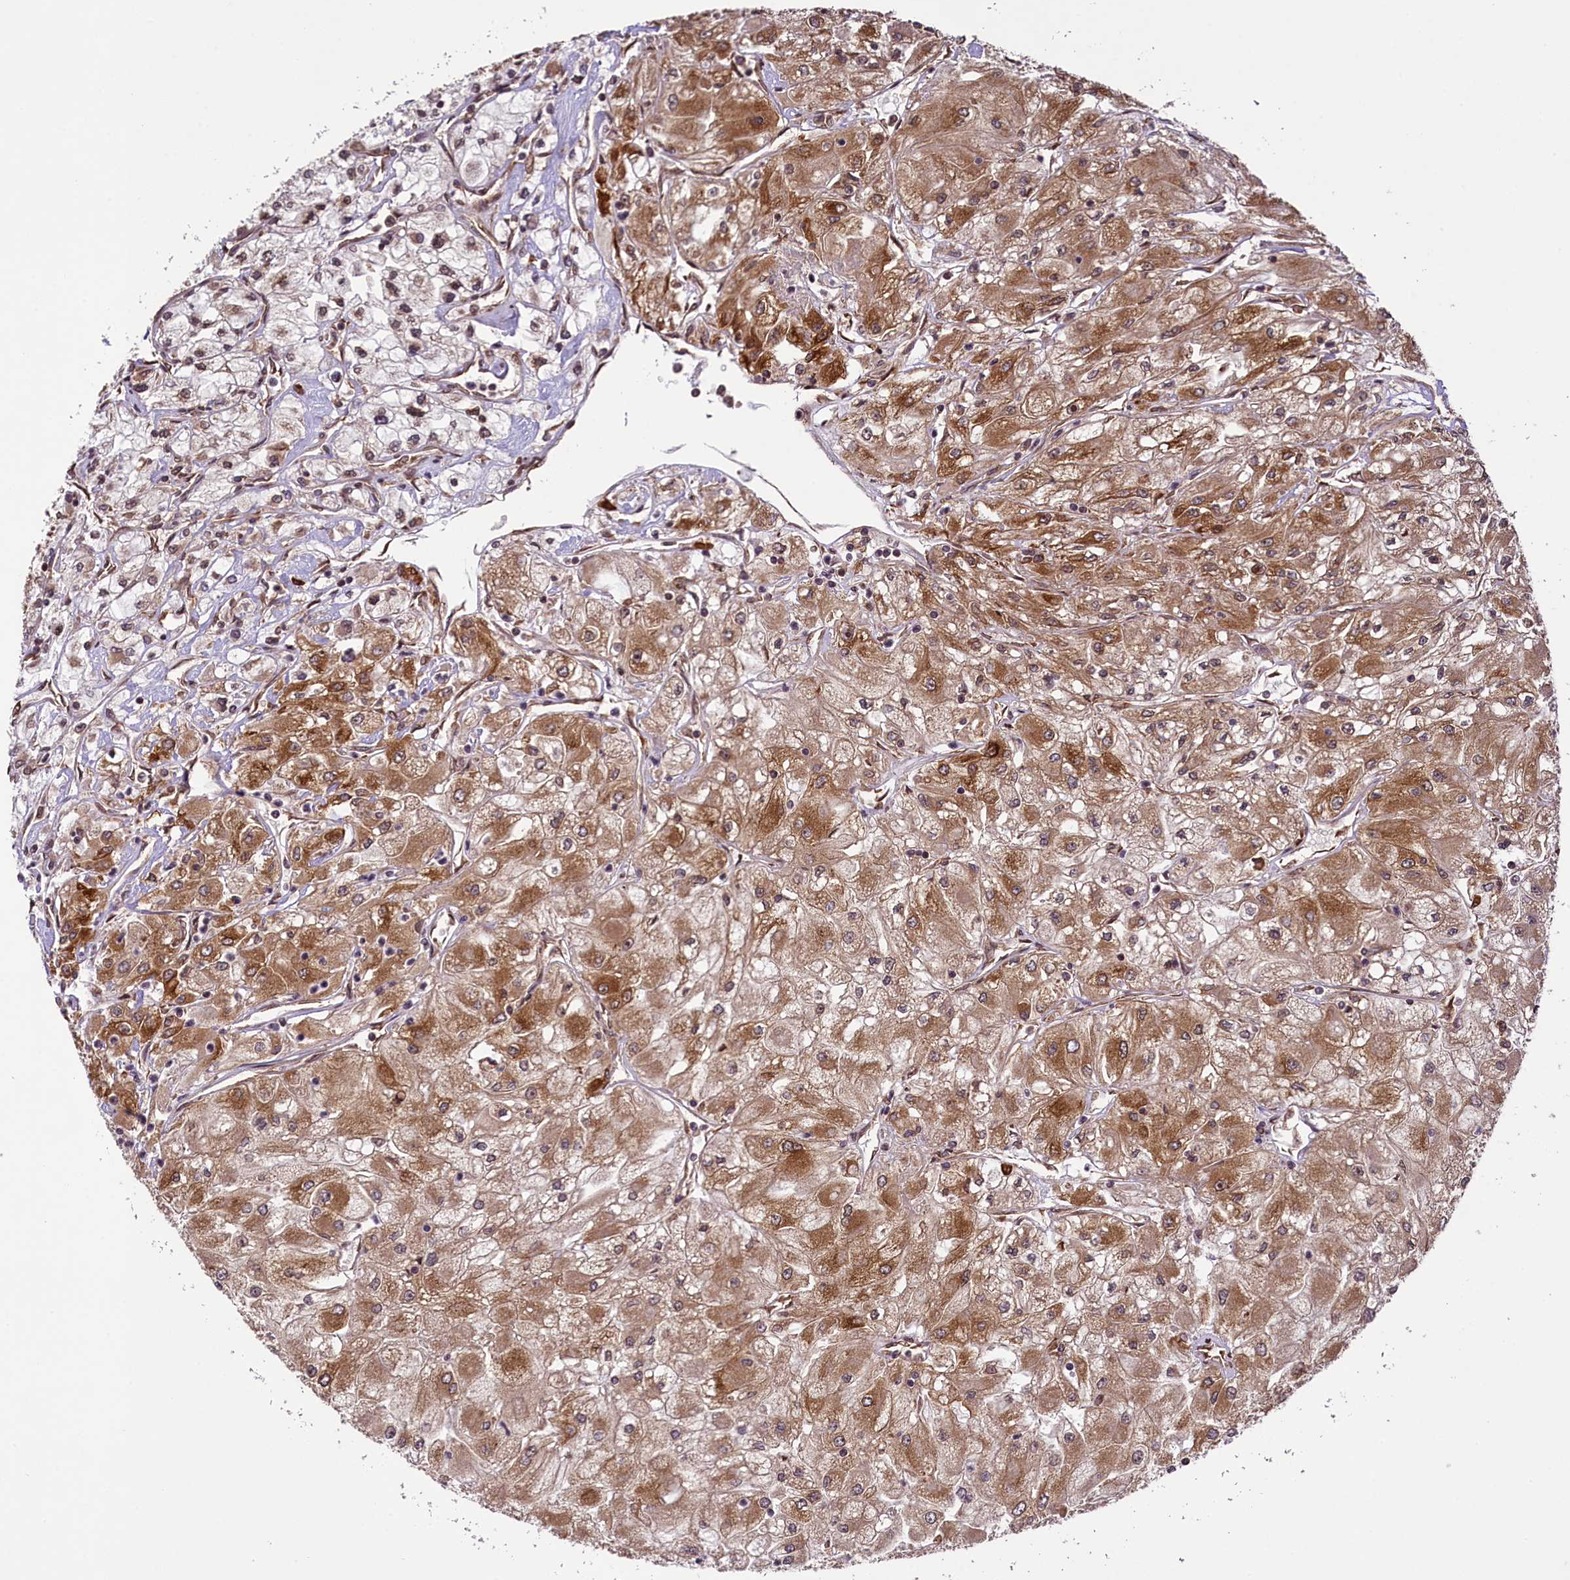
{"staining": {"intensity": "moderate", "quantity": ">75%", "location": "cytoplasmic/membranous"}, "tissue": "renal cancer", "cell_type": "Tumor cells", "image_type": "cancer", "snomed": [{"axis": "morphology", "description": "Adenocarcinoma, NOS"}, {"axis": "topography", "description": "Kidney"}], "caption": "Renal cancer (adenocarcinoma) stained with IHC shows moderate cytoplasmic/membranous staining in approximately >75% of tumor cells.", "gene": "LARP4", "patient": {"sex": "male", "age": 80}}